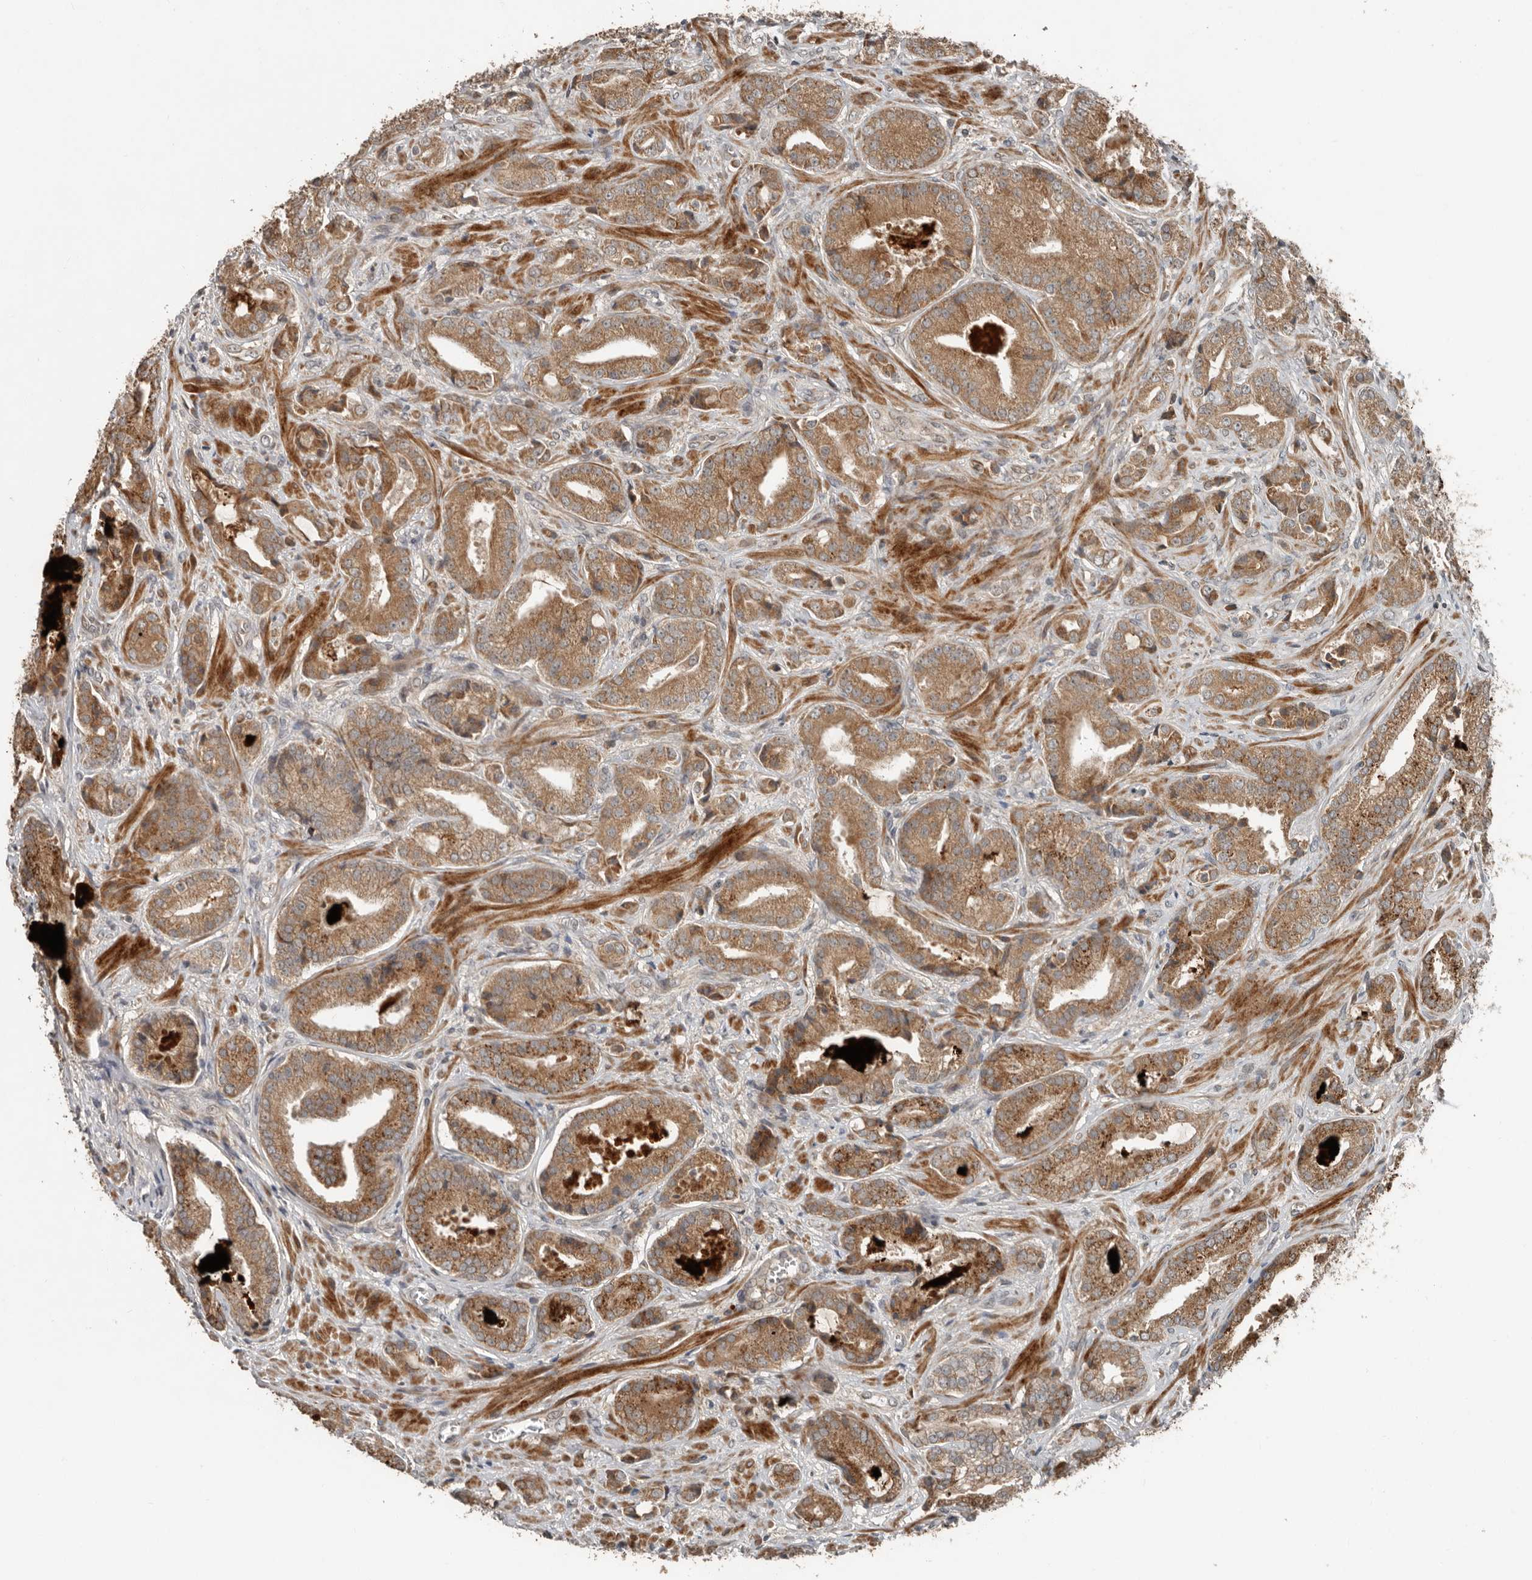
{"staining": {"intensity": "moderate", "quantity": ">75%", "location": "cytoplasmic/membranous"}, "tissue": "prostate cancer", "cell_type": "Tumor cells", "image_type": "cancer", "snomed": [{"axis": "morphology", "description": "Adenocarcinoma, High grade"}, {"axis": "topography", "description": "Prostate"}], "caption": "This image exhibits prostate cancer stained with immunohistochemistry to label a protein in brown. The cytoplasmic/membranous of tumor cells show moderate positivity for the protein. Nuclei are counter-stained blue.", "gene": "SLC6A7", "patient": {"sex": "male", "age": 73}}